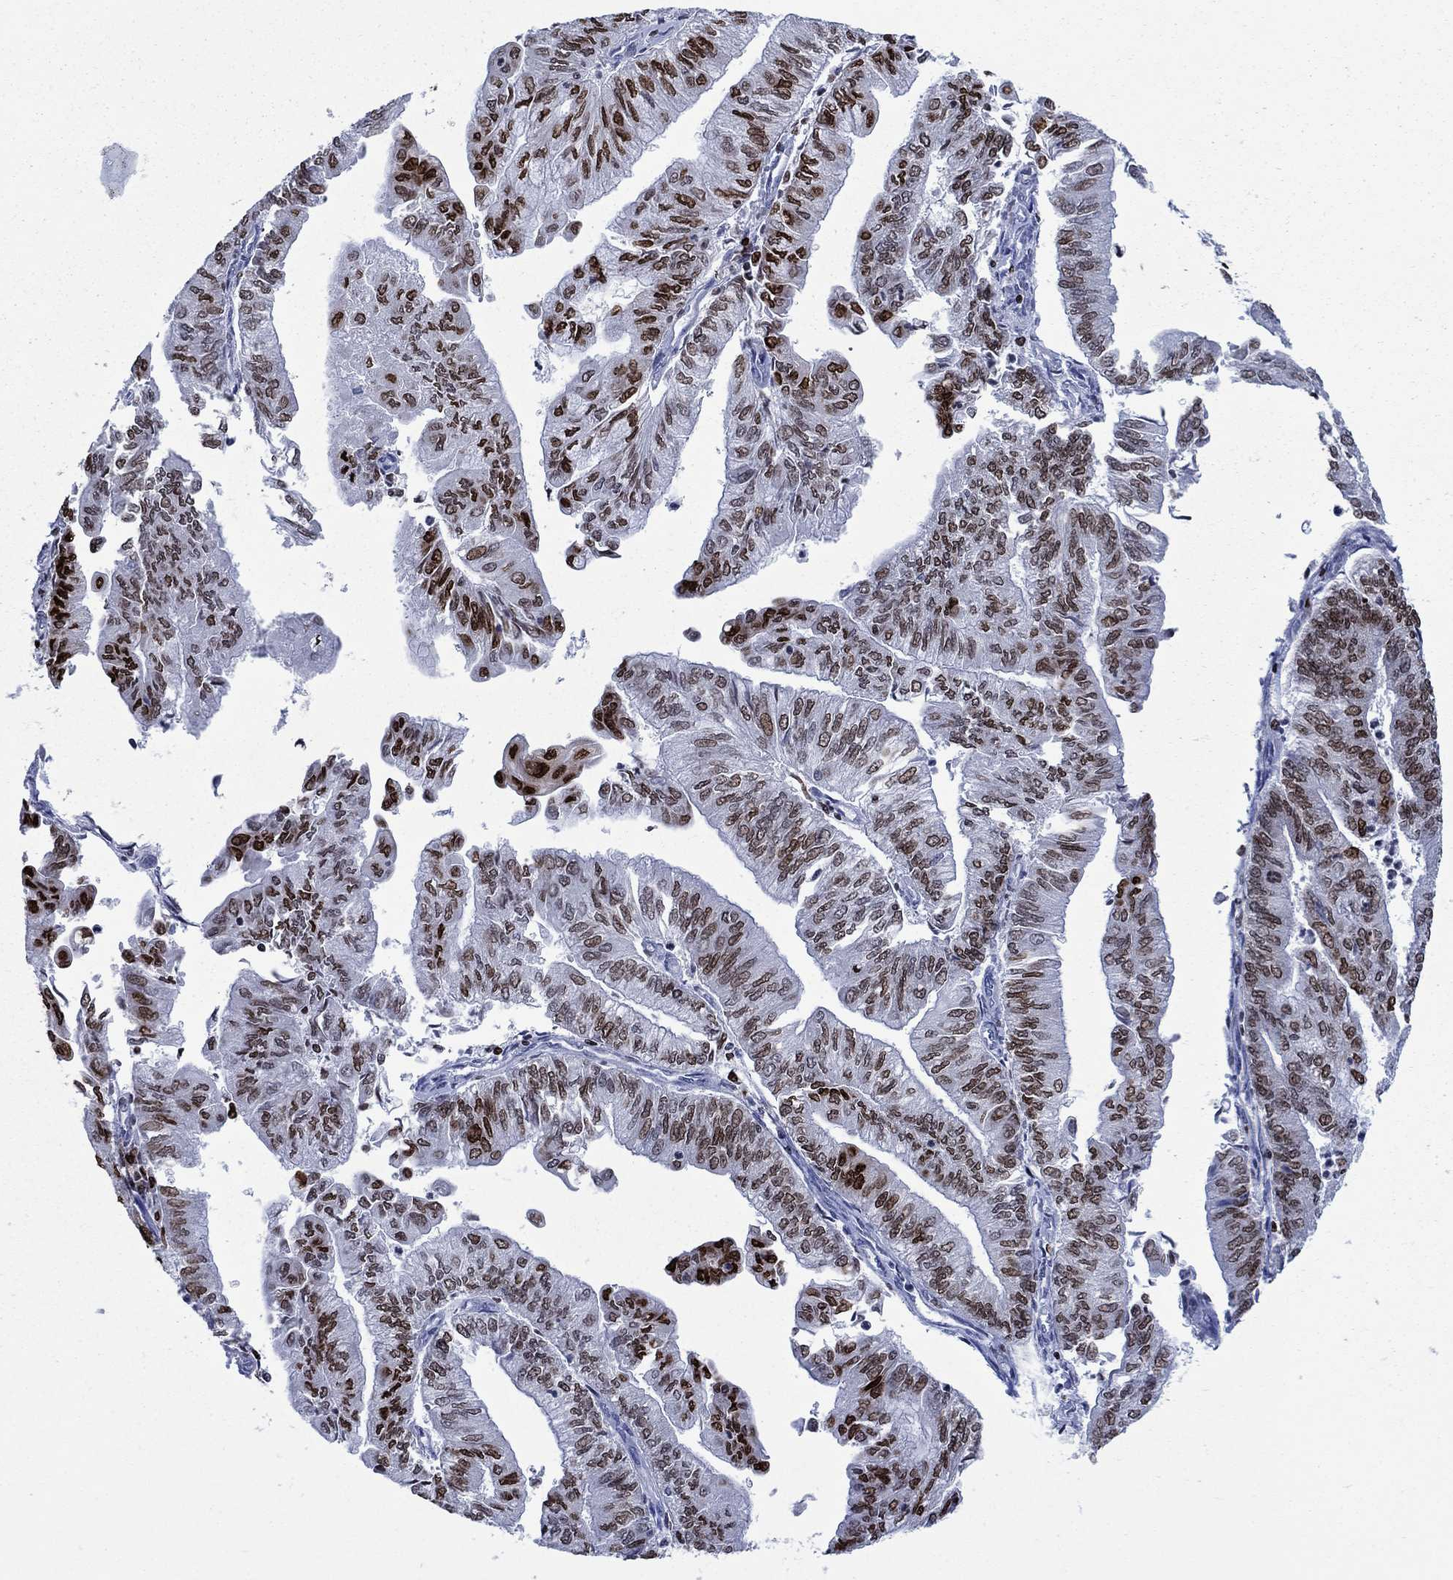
{"staining": {"intensity": "strong", "quantity": "<25%", "location": "nuclear"}, "tissue": "endometrial cancer", "cell_type": "Tumor cells", "image_type": "cancer", "snomed": [{"axis": "morphology", "description": "Adenocarcinoma, NOS"}, {"axis": "topography", "description": "Endometrium"}], "caption": "IHC micrograph of neoplastic tissue: endometrial adenocarcinoma stained using immunohistochemistry (IHC) demonstrates medium levels of strong protein expression localized specifically in the nuclear of tumor cells, appearing as a nuclear brown color.", "gene": "HMGA1", "patient": {"sex": "female", "age": 59}}